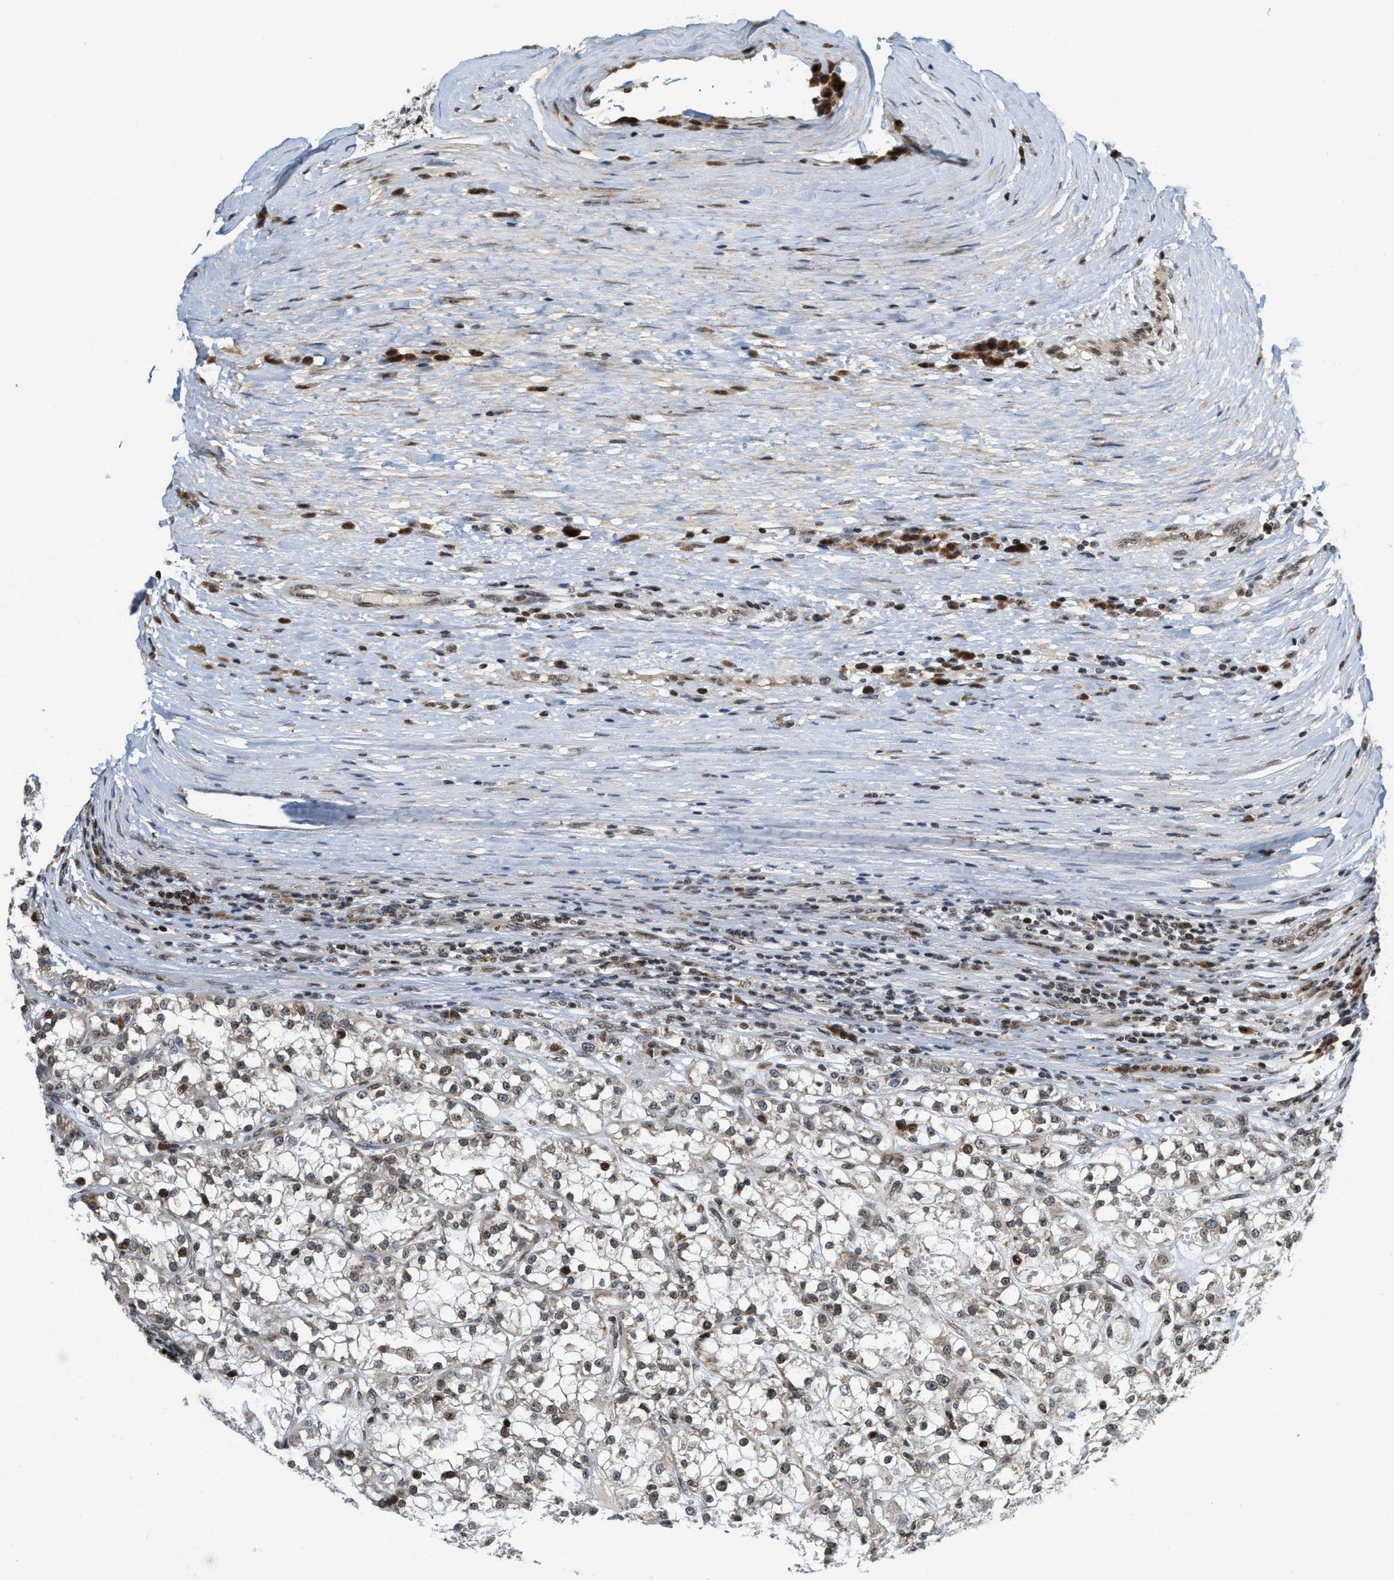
{"staining": {"intensity": "weak", "quantity": "25%-75%", "location": "nuclear"}, "tissue": "renal cancer", "cell_type": "Tumor cells", "image_type": "cancer", "snomed": [{"axis": "morphology", "description": "Adenocarcinoma, NOS"}, {"axis": "topography", "description": "Kidney"}], "caption": "The histopathology image exhibits immunohistochemical staining of adenocarcinoma (renal). There is weak nuclear expression is present in approximately 25%-75% of tumor cells. (IHC, brightfield microscopy, high magnification).", "gene": "PDZD2", "patient": {"sex": "female", "age": 52}}